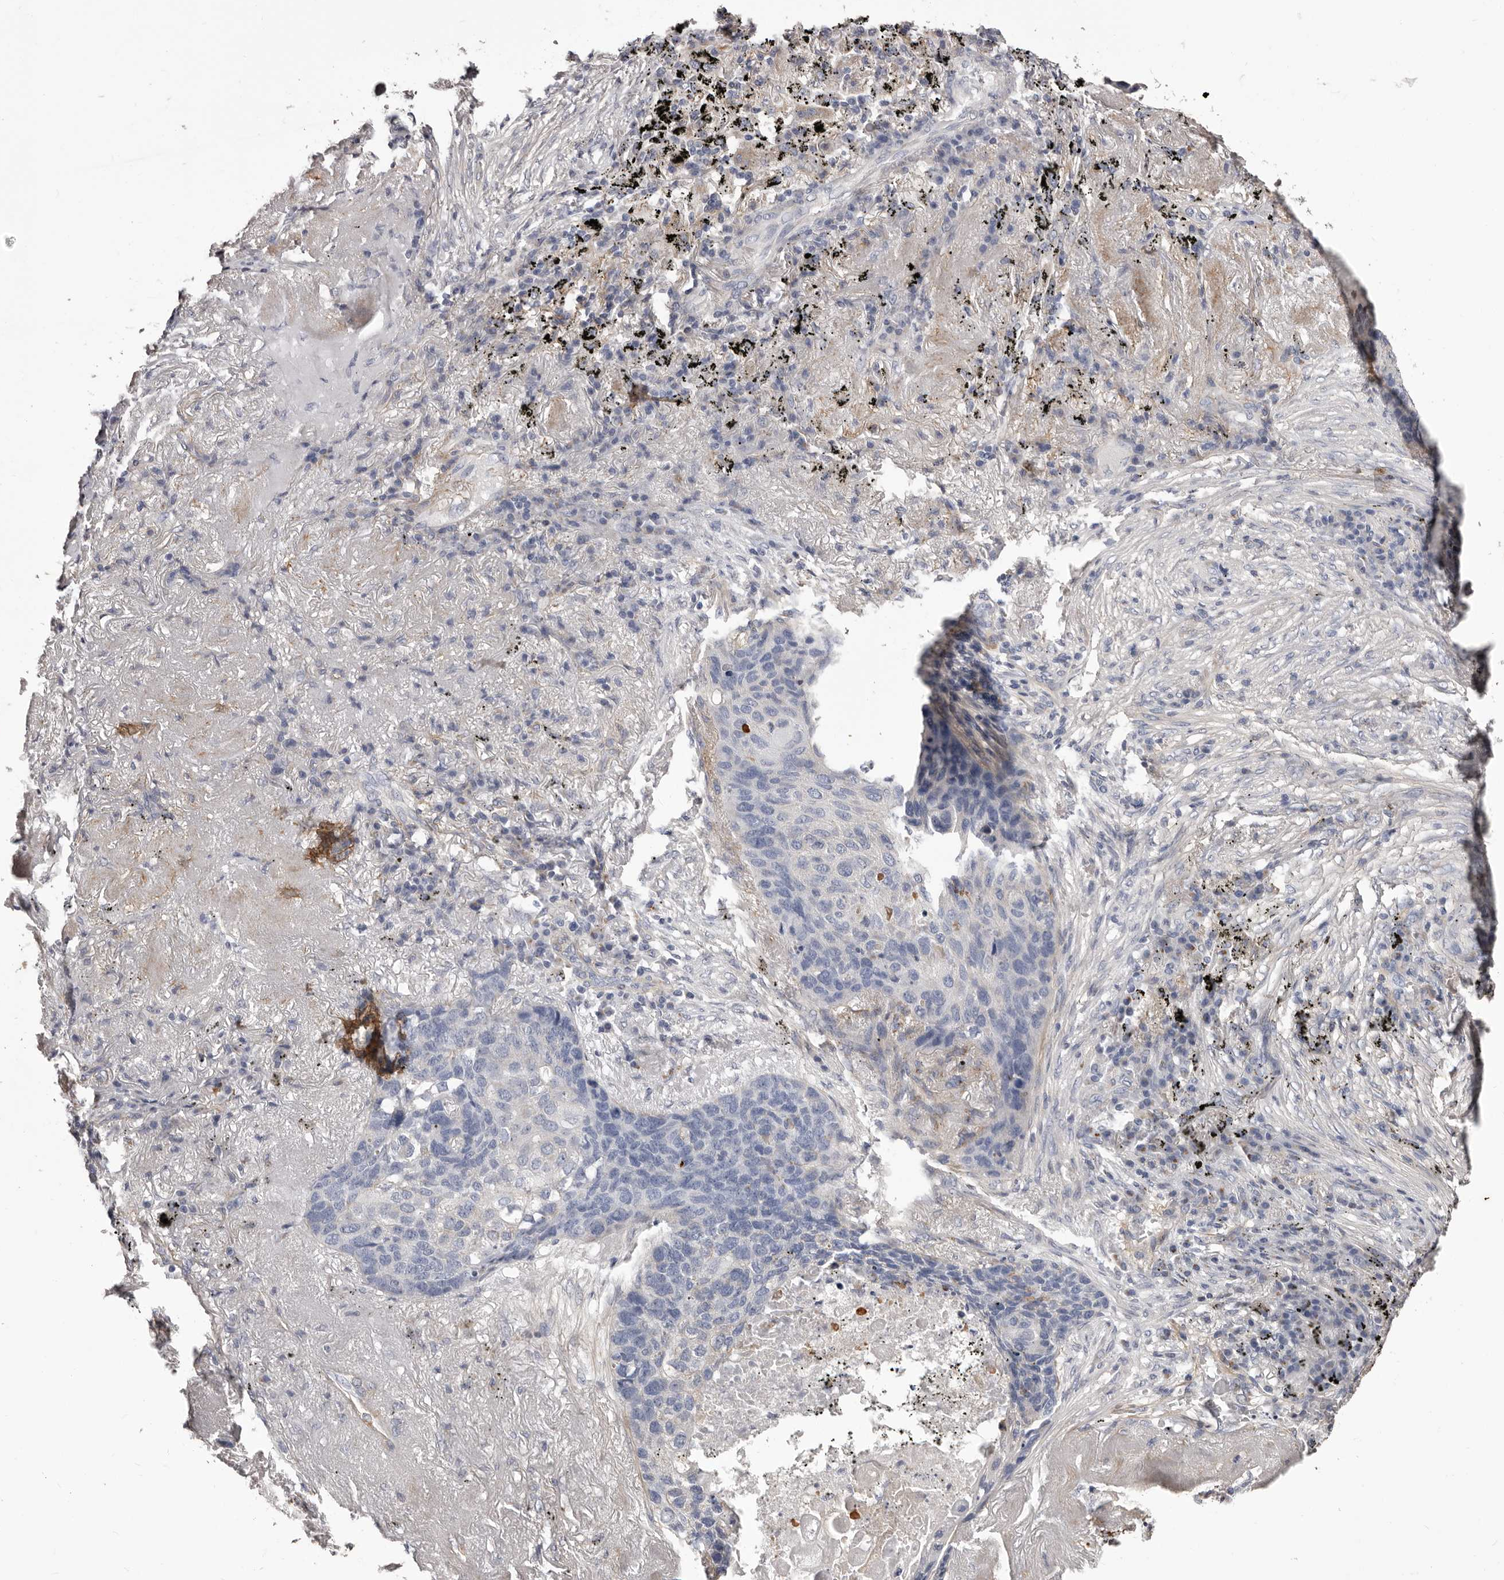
{"staining": {"intensity": "negative", "quantity": "none", "location": "none"}, "tissue": "lung cancer", "cell_type": "Tumor cells", "image_type": "cancer", "snomed": [{"axis": "morphology", "description": "Squamous cell carcinoma, NOS"}, {"axis": "topography", "description": "Lung"}], "caption": "The photomicrograph shows no significant staining in tumor cells of lung cancer.", "gene": "COL6A1", "patient": {"sex": "female", "age": 63}}